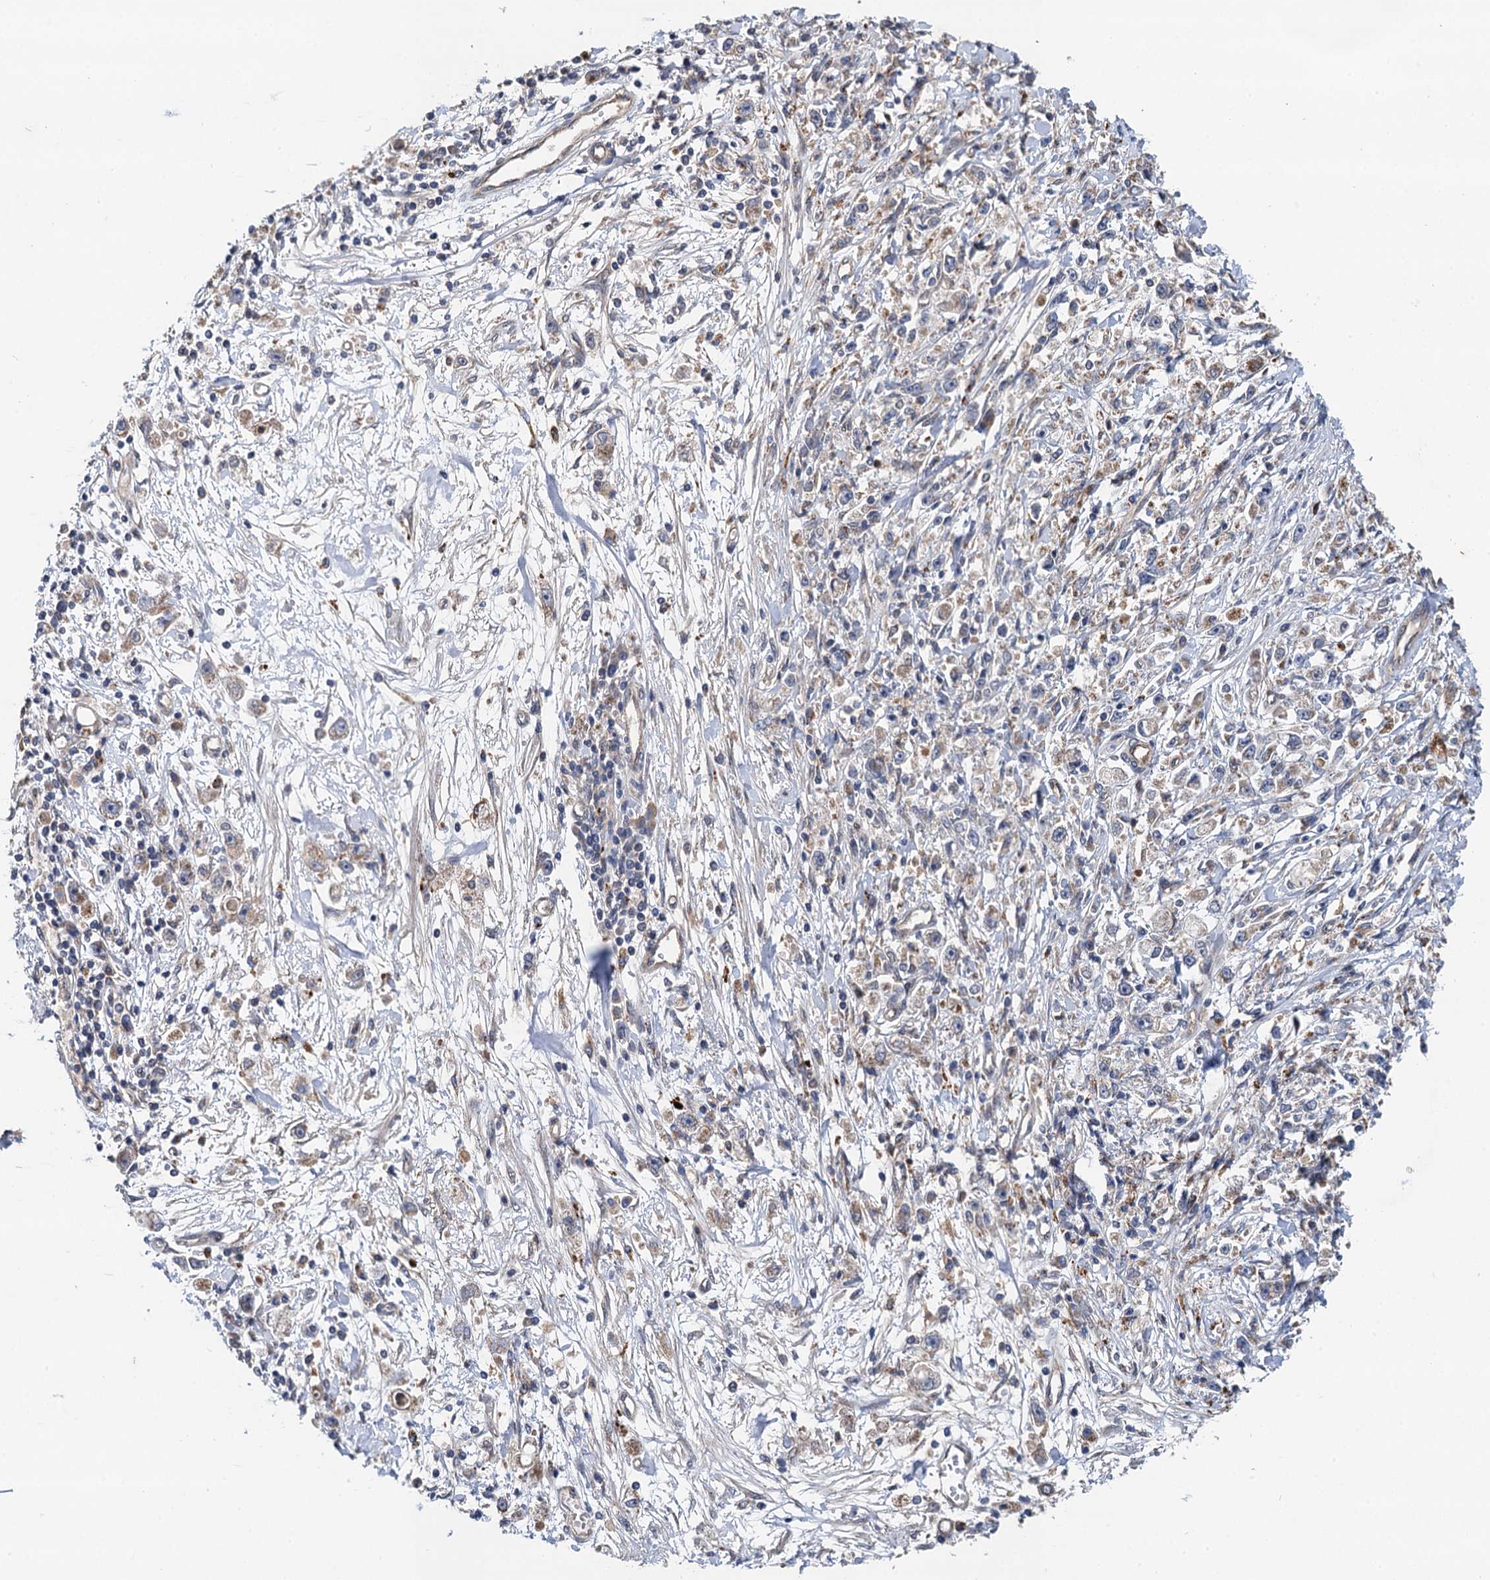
{"staining": {"intensity": "weak", "quantity": "<25%", "location": "cytoplasmic/membranous"}, "tissue": "stomach cancer", "cell_type": "Tumor cells", "image_type": "cancer", "snomed": [{"axis": "morphology", "description": "Adenocarcinoma, NOS"}, {"axis": "topography", "description": "Stomach"}], "caption": "DAB (3,3'-diaminobenzidine) immunohistochemical staining of human stomach cancer demonstrates no significant staining in tumor cells.", "gene": "NLRP10", "patient": {"sex": "female", "age": 59}}